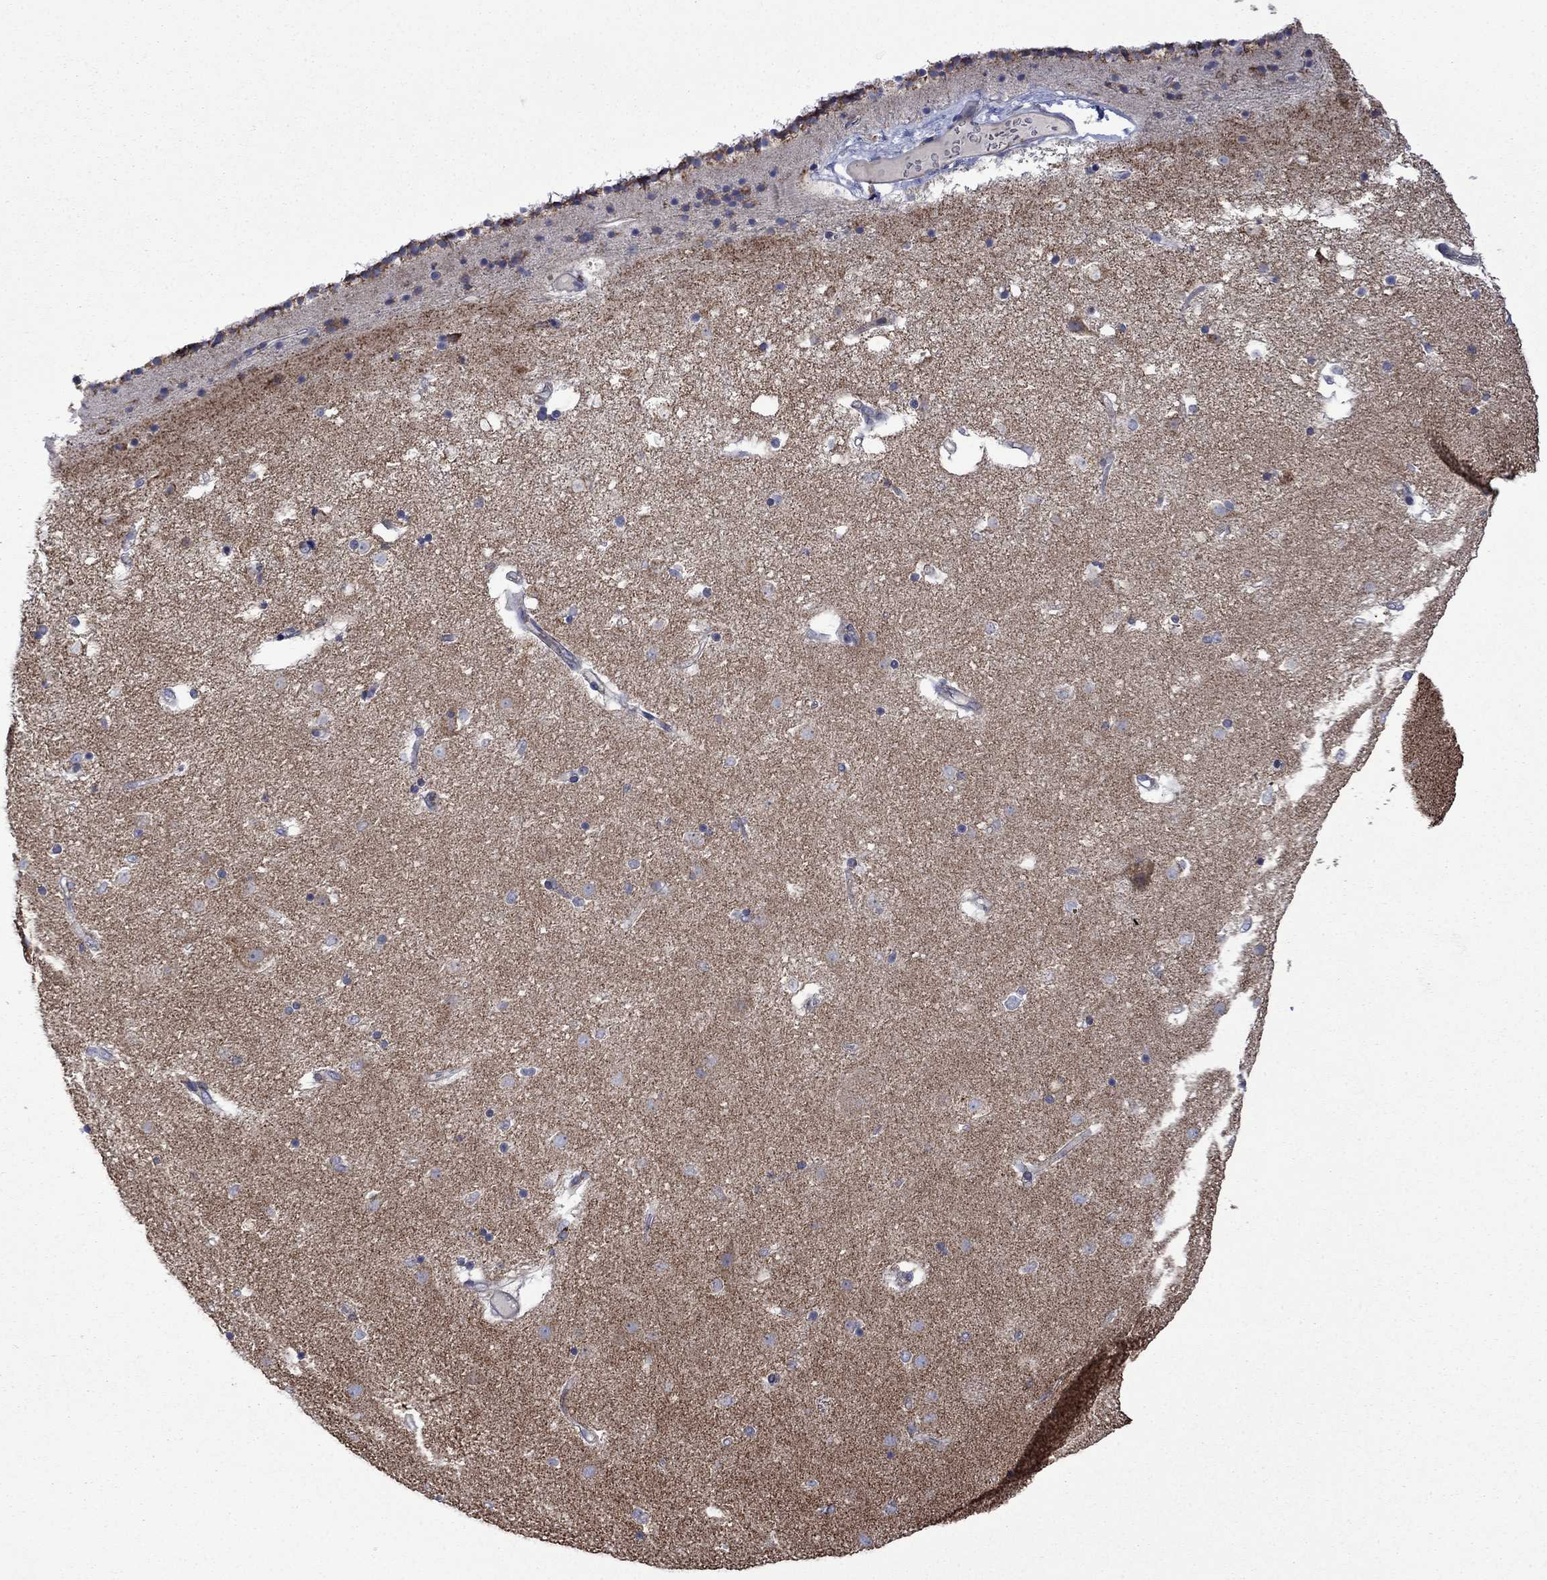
{"staining": {"intensity": "moderate", "quantity": "<25%", "location": "cytoplasmic/membranous"}, "tissue": "caudate", "cell_type": "Glial cells", "image_type": "normal", "snomed": [{"axis": "morphology", "description": "Normal tissue, NOS"}, {"axis": "topography", "description": "Lateral ventricle wall"}], "caption": "Caudate stained with a brown dye shows moderate cytoplasmic/membranous positive positivity in about <25% of glial cells.", "gene": "FURIN", "patient": {"sex": "female", "age": 71}}